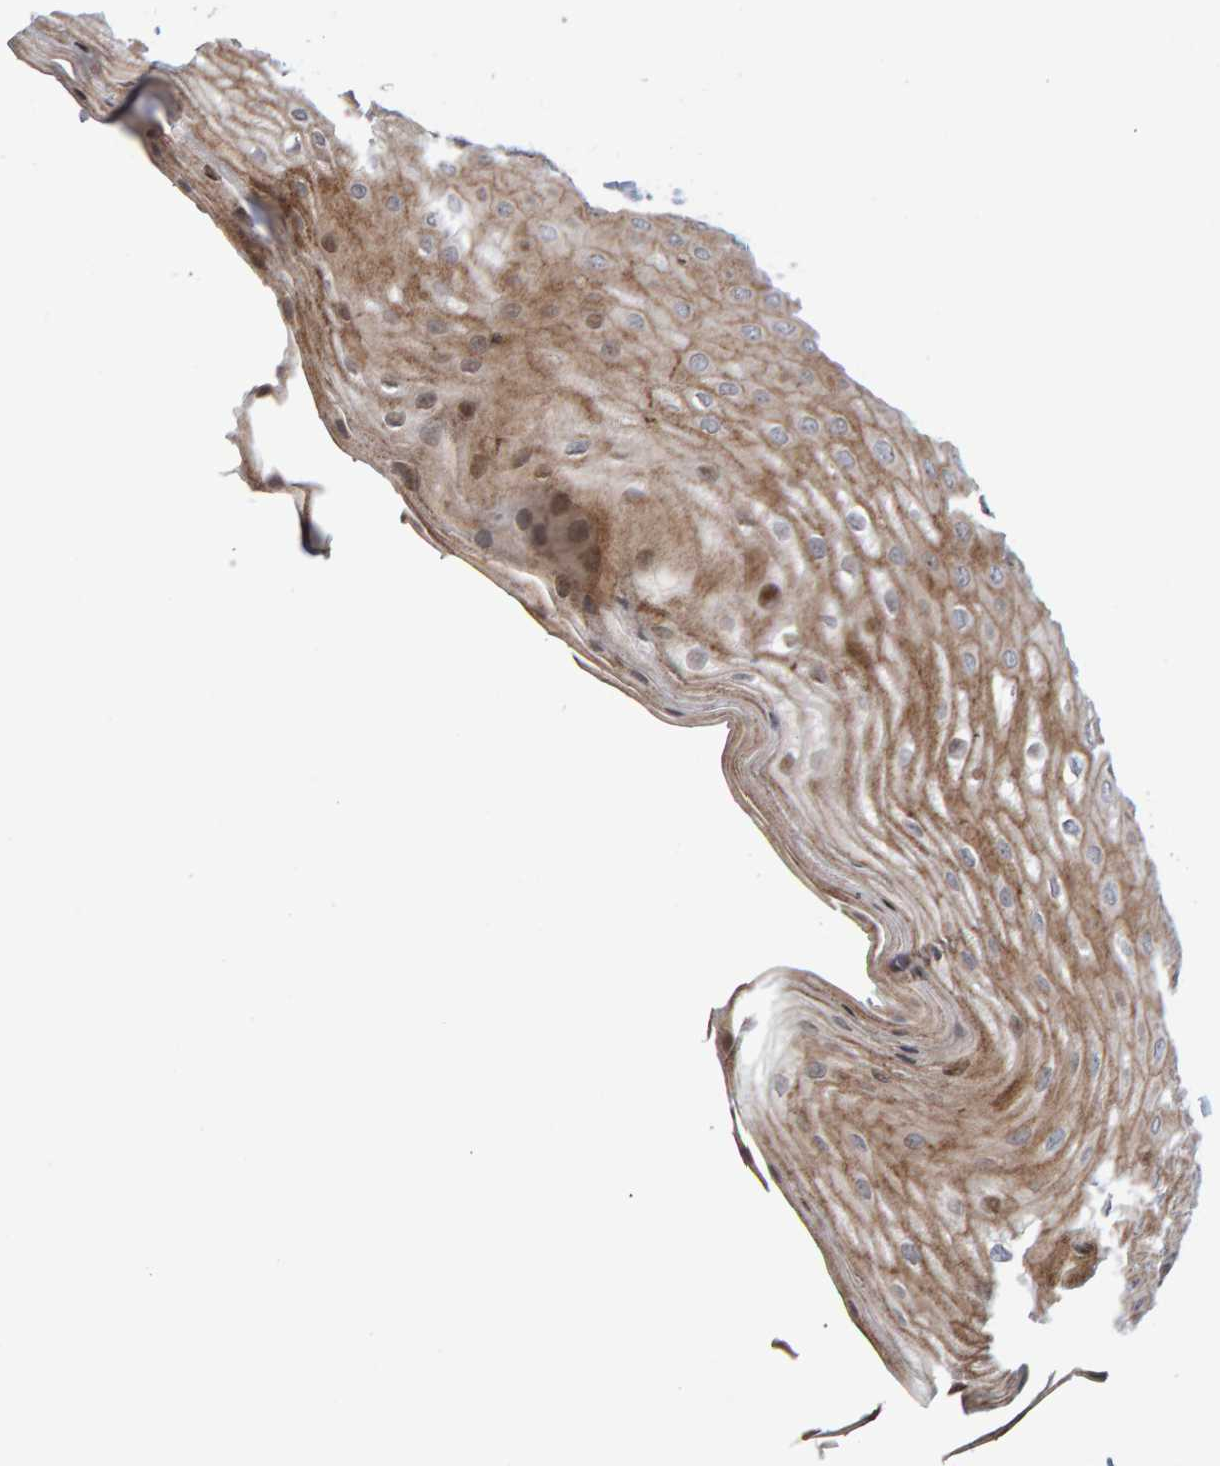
{"staining": {"intensity": "moderate", "quantity": ">75%", "location": "cytoplasmic/membranous"}, "tissue": "oral mucosa", "cell_type": "Squamous epithelial cells", "image_type": "normal", "snomed": [{"axis": "morphology", "description": "Normal tissue, NOS"}, {"axis": "topography", "description": "Skin"}, {"axis": "topography", "description": "Oral tissue"}], "caption": "Unremarkable oral mucosa reveals moderate cytoplasmic/membranous expression in about >75% of squamous epithelial cells The protein is shown in brown color, while the nuclei are stained blue..", "gene": "PECR", "patient": {"sex": "male", "age": 84}}